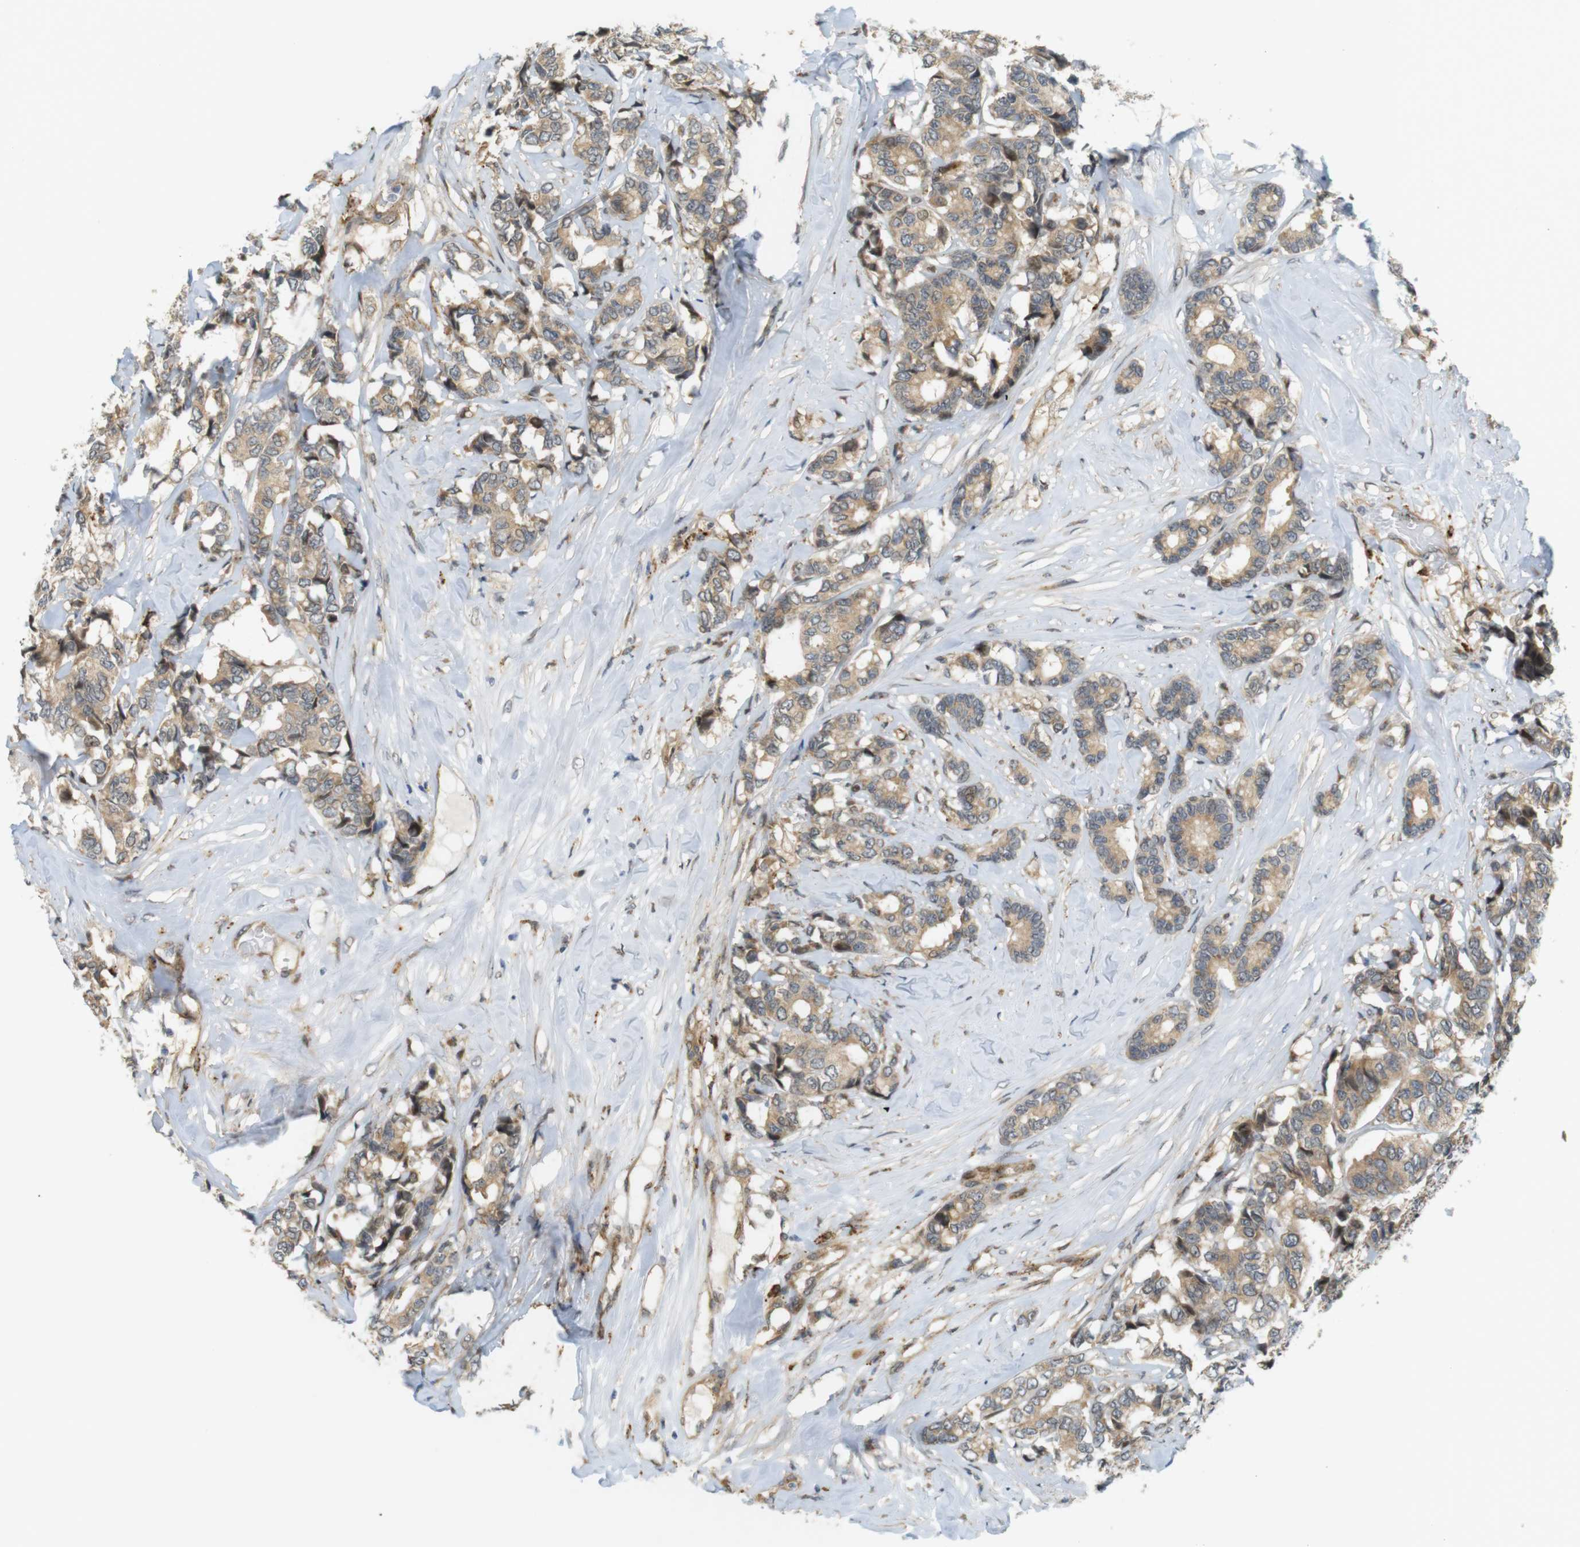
{"staining": {"intensity": "weak", "quantity": ">75%", "location": "cytoplasmic/membranous"}, "tissue": "breast cancer", "cell_type": "Tumor cells", "image_type": "cancer", "snomed": [{"axis": "morphology", "description": "Duct carcinoma"}, {"axis": "topography", "description": "Breast"}], "caption": "Tumor cells reveal low levels of weak cytoplasmic/membranous expression in approximately >75% of cells in intraductal carcinoma (breast). (brown staining indicates protein expression, while blue staining denotes nuclei).", "gene": "TSPAN9", "patient": {"sex": "female", "age": 87}}